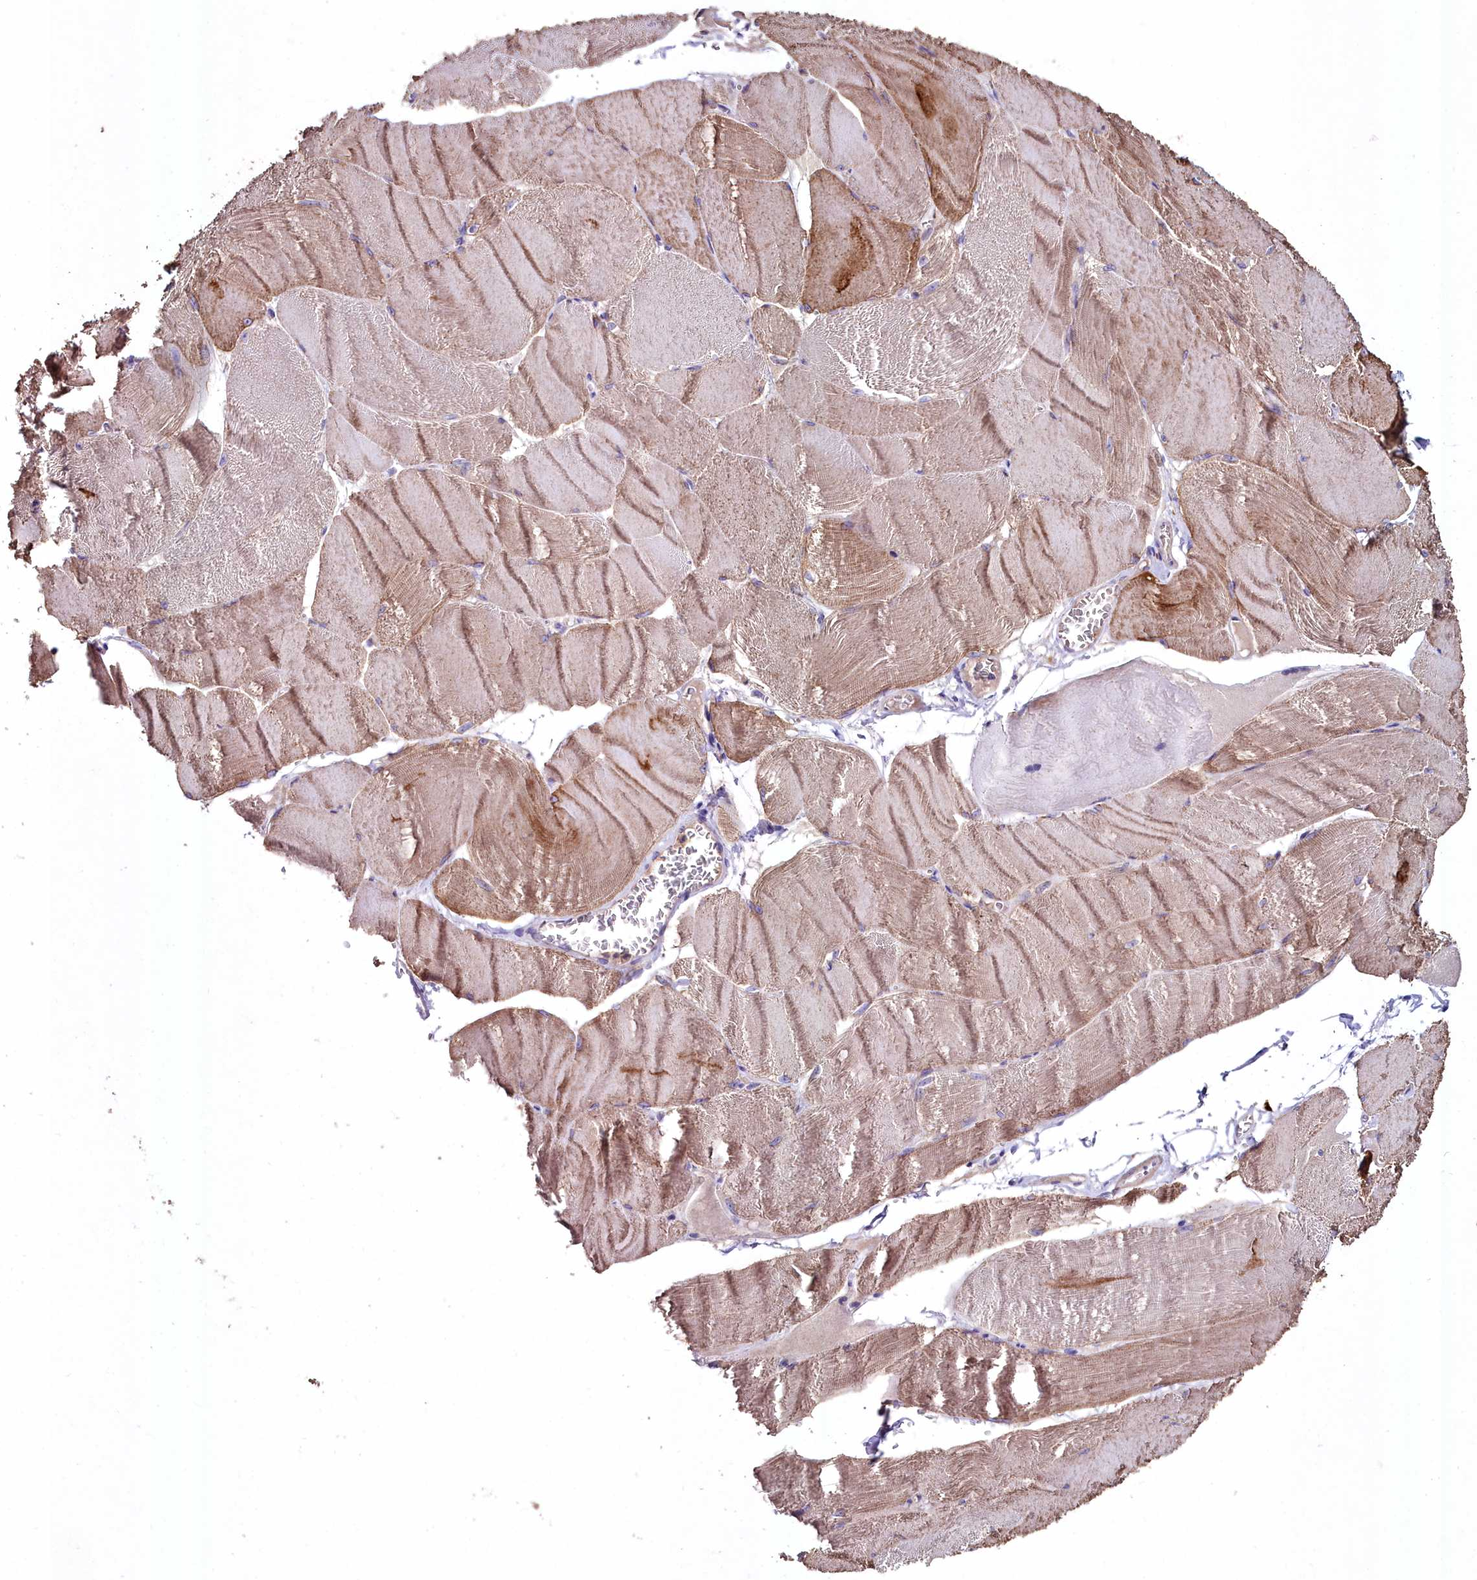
{"staining": {"intensity": "moderate", "quantity": "25%-75%", "location": "cytoplasmic/membranous"}, "tissue": "skeletal muscle", "cell_type": "Myocytes", "image_type": "normal", "snomed": [{"axis": "morphology", "description": "Normal tissue, NOS"}, {"axis": "morphology", "description": "Basal cell carcinoma"}, {"axis": "topography", "description": "Skeletal muscle"}], "caption": "Normal skeletal muscle was stained to show a protein in brown. There is medium levels of moderate cytoplasmic/membranous expression in about 25%-75% of myocytes.", "gene": "AMBRA1", "patient": {"sex": "female", "age": 64}}